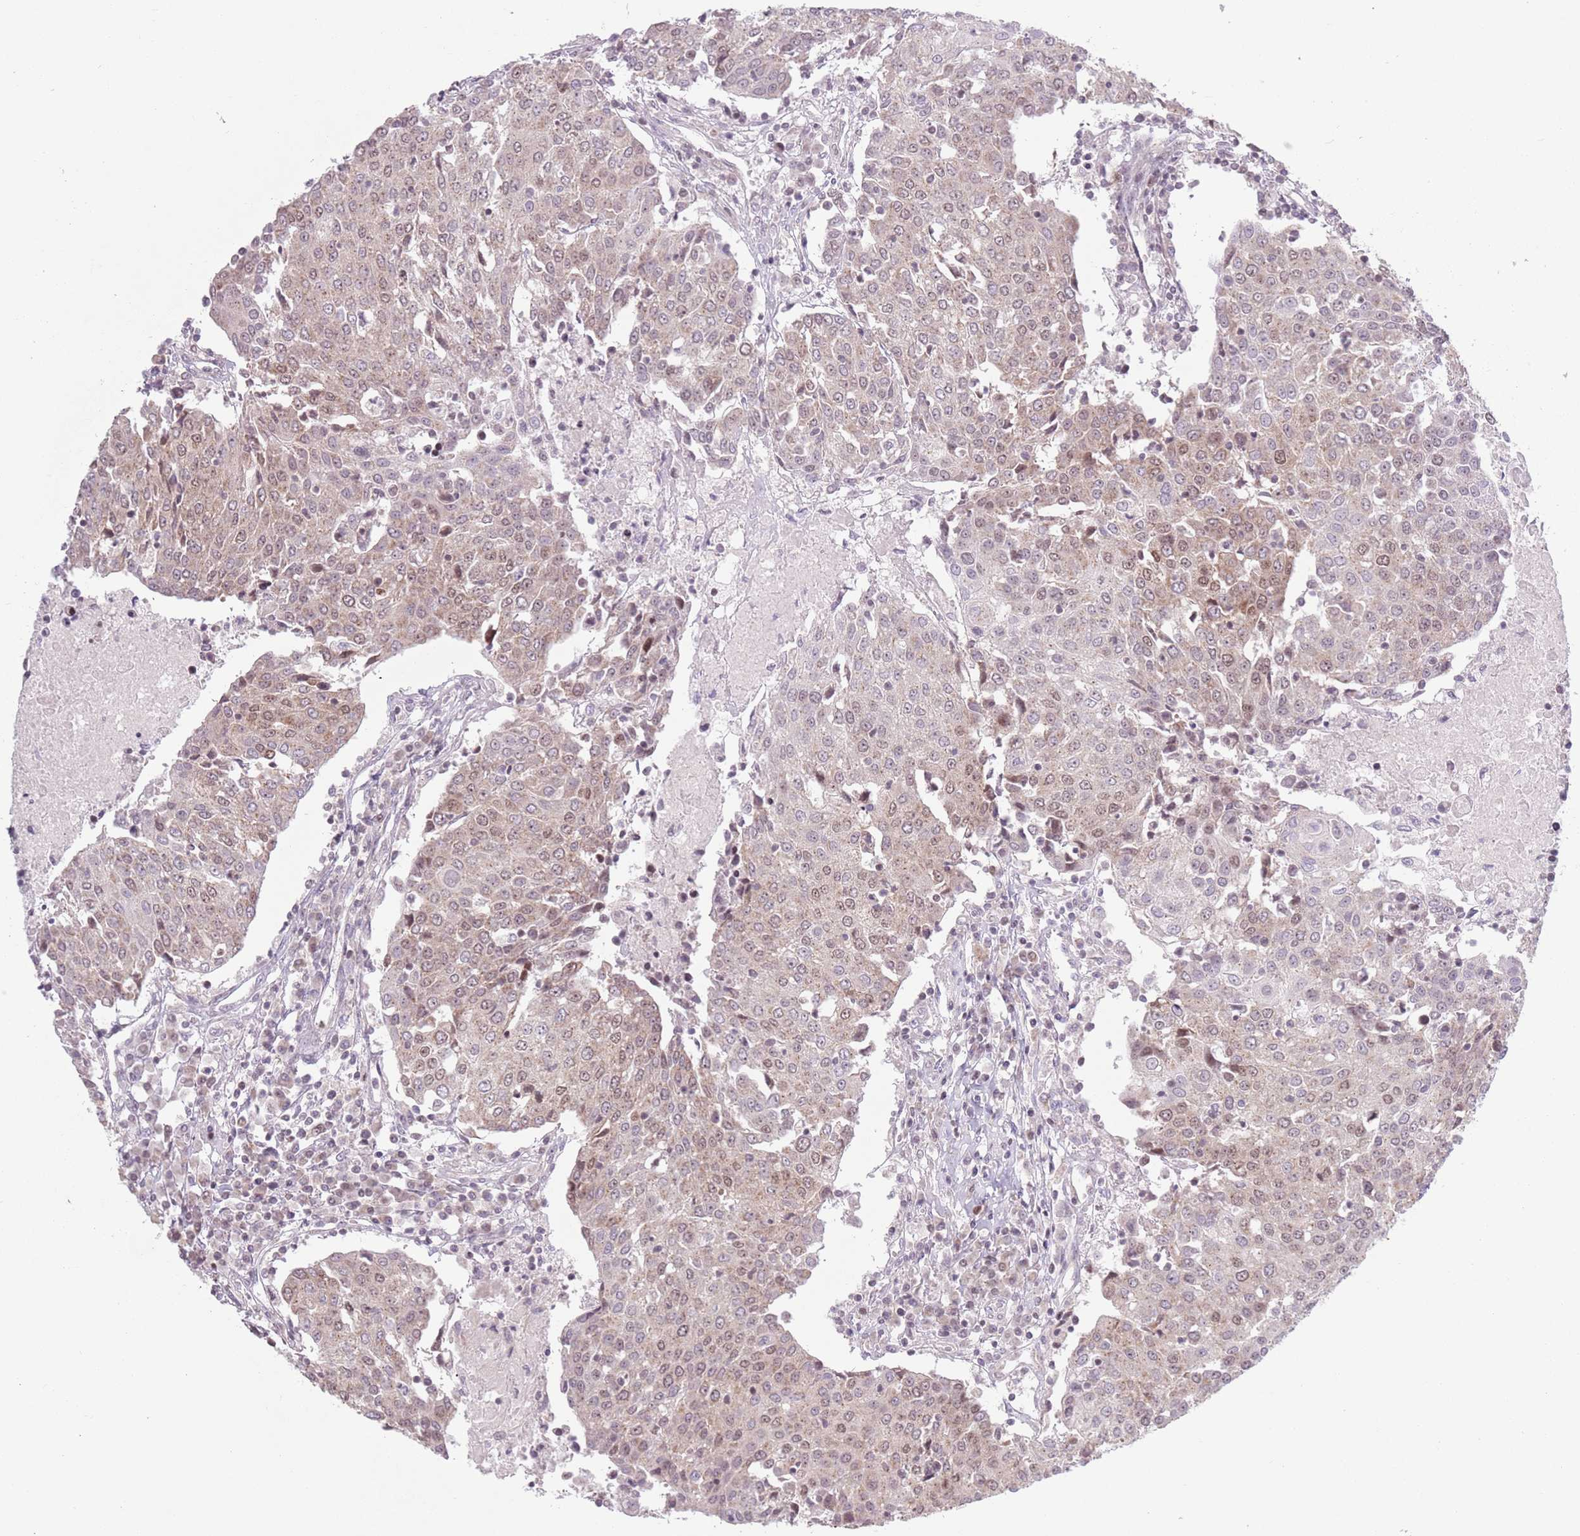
{"staining": {"intensity": "moderate", "quantity": "25%-75%", "location": "nuclear"}, "tissue": "urothelial cancer", "cell_type": "Tumor cells", "image_type": "cancer", "snomed": [{"axis": "morphology", "description": "Urothelial carcinoma, High grade"}, {"axis": "topography", "description": "Urinary bladder"}], "caption": "Immunohistochemistry of human urothelial carcinoma (high-grade) displays medium levels of moderate nuclear expression in about 25%-75% of tumor cells.", "gene": "MRPL34", "patient": {"sex": "female", "age": 85}}